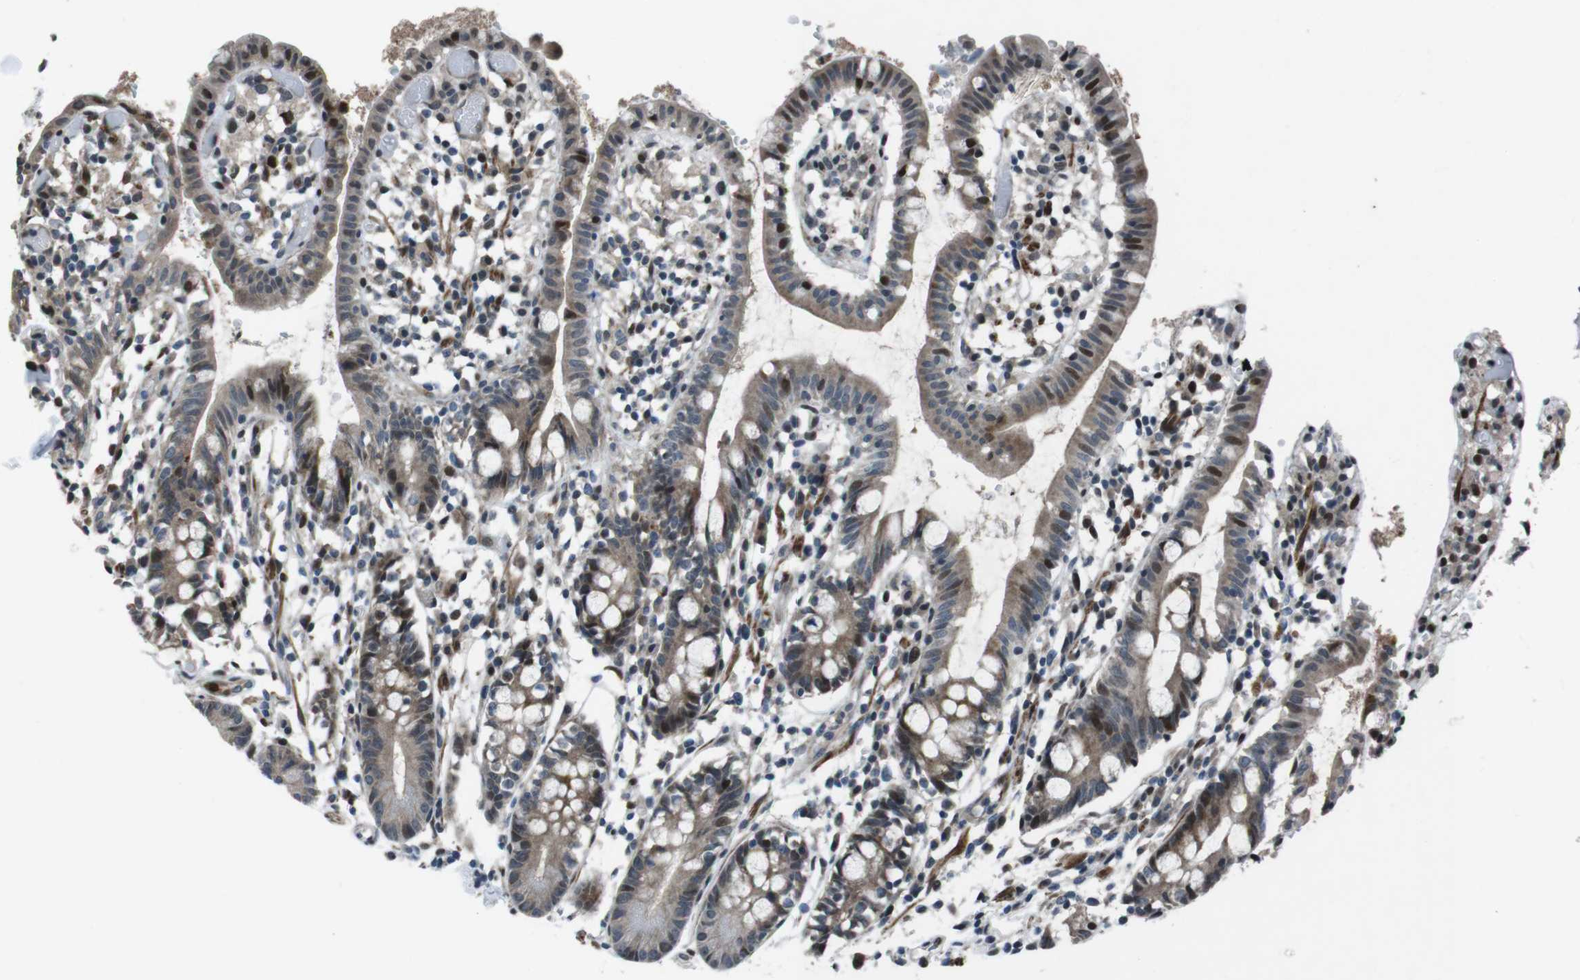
{"staining": {"intensity": "moderate", "quantity": ">75%", "location": "cytoplasmic/membranous,nuclear"}, "tissue": "small intestine", "cell_type": "Glandular cells", "image_type": "normal", "snomed": [{"axis": "morphology", "description": "Normal tissue, NOS"}, {"axis": "morphology", "description": "Cystadenocarcinoma, serous, Metastatic site"}, {"axis": "topography", "description": "Small intestine"}], "caption": "Glandular cells reveal moderate cytoplasmic/membranous,nuclear expression in about >75% of cells in unremarkable small intestine. (IHC, brightfield microscopy, high magnification).", "gene": "PBRM1", "patient": {"sex": "female", "age": 61}}